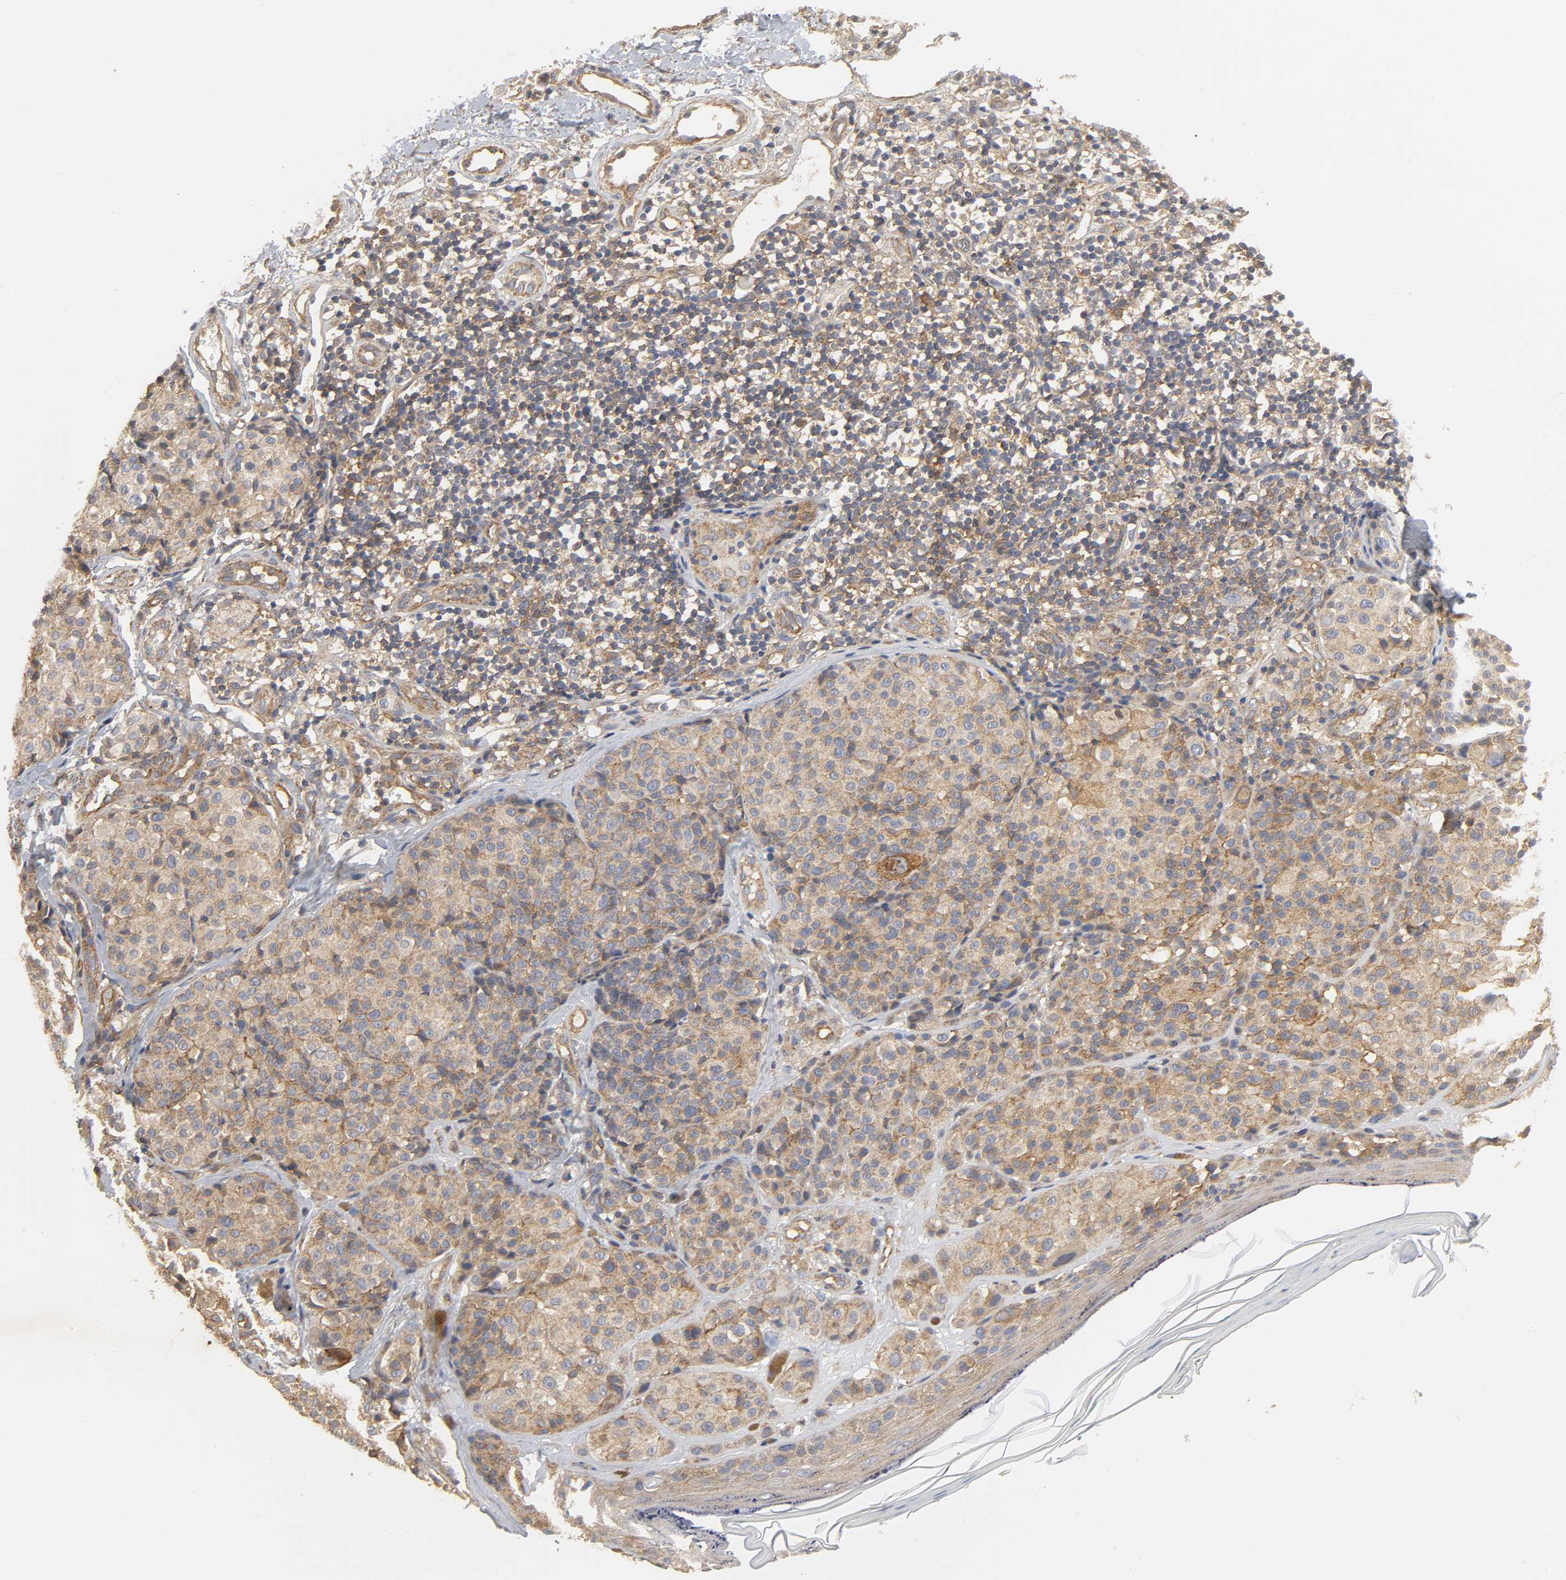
{"staining": {"intensity": "moderate", "quantity": ">75%", "location": "cytoplasmic/membranous"}, "tissue": "melanoma", "cell_type": "Tumor cells", "image_type": "cancer", "snomed": [{"axis": "morphology", "description": "Malignant melanoma, NOS"}, {"axis": "topography", "description": "Skin"}], "caption": "This is an image of IHC staining of melanoma, which shows moderate positivity in the cytoplasmic/membranous of tumor cells.", "gene": "SH3GLB1", "patient": {"sex": "female", "age": 75}}